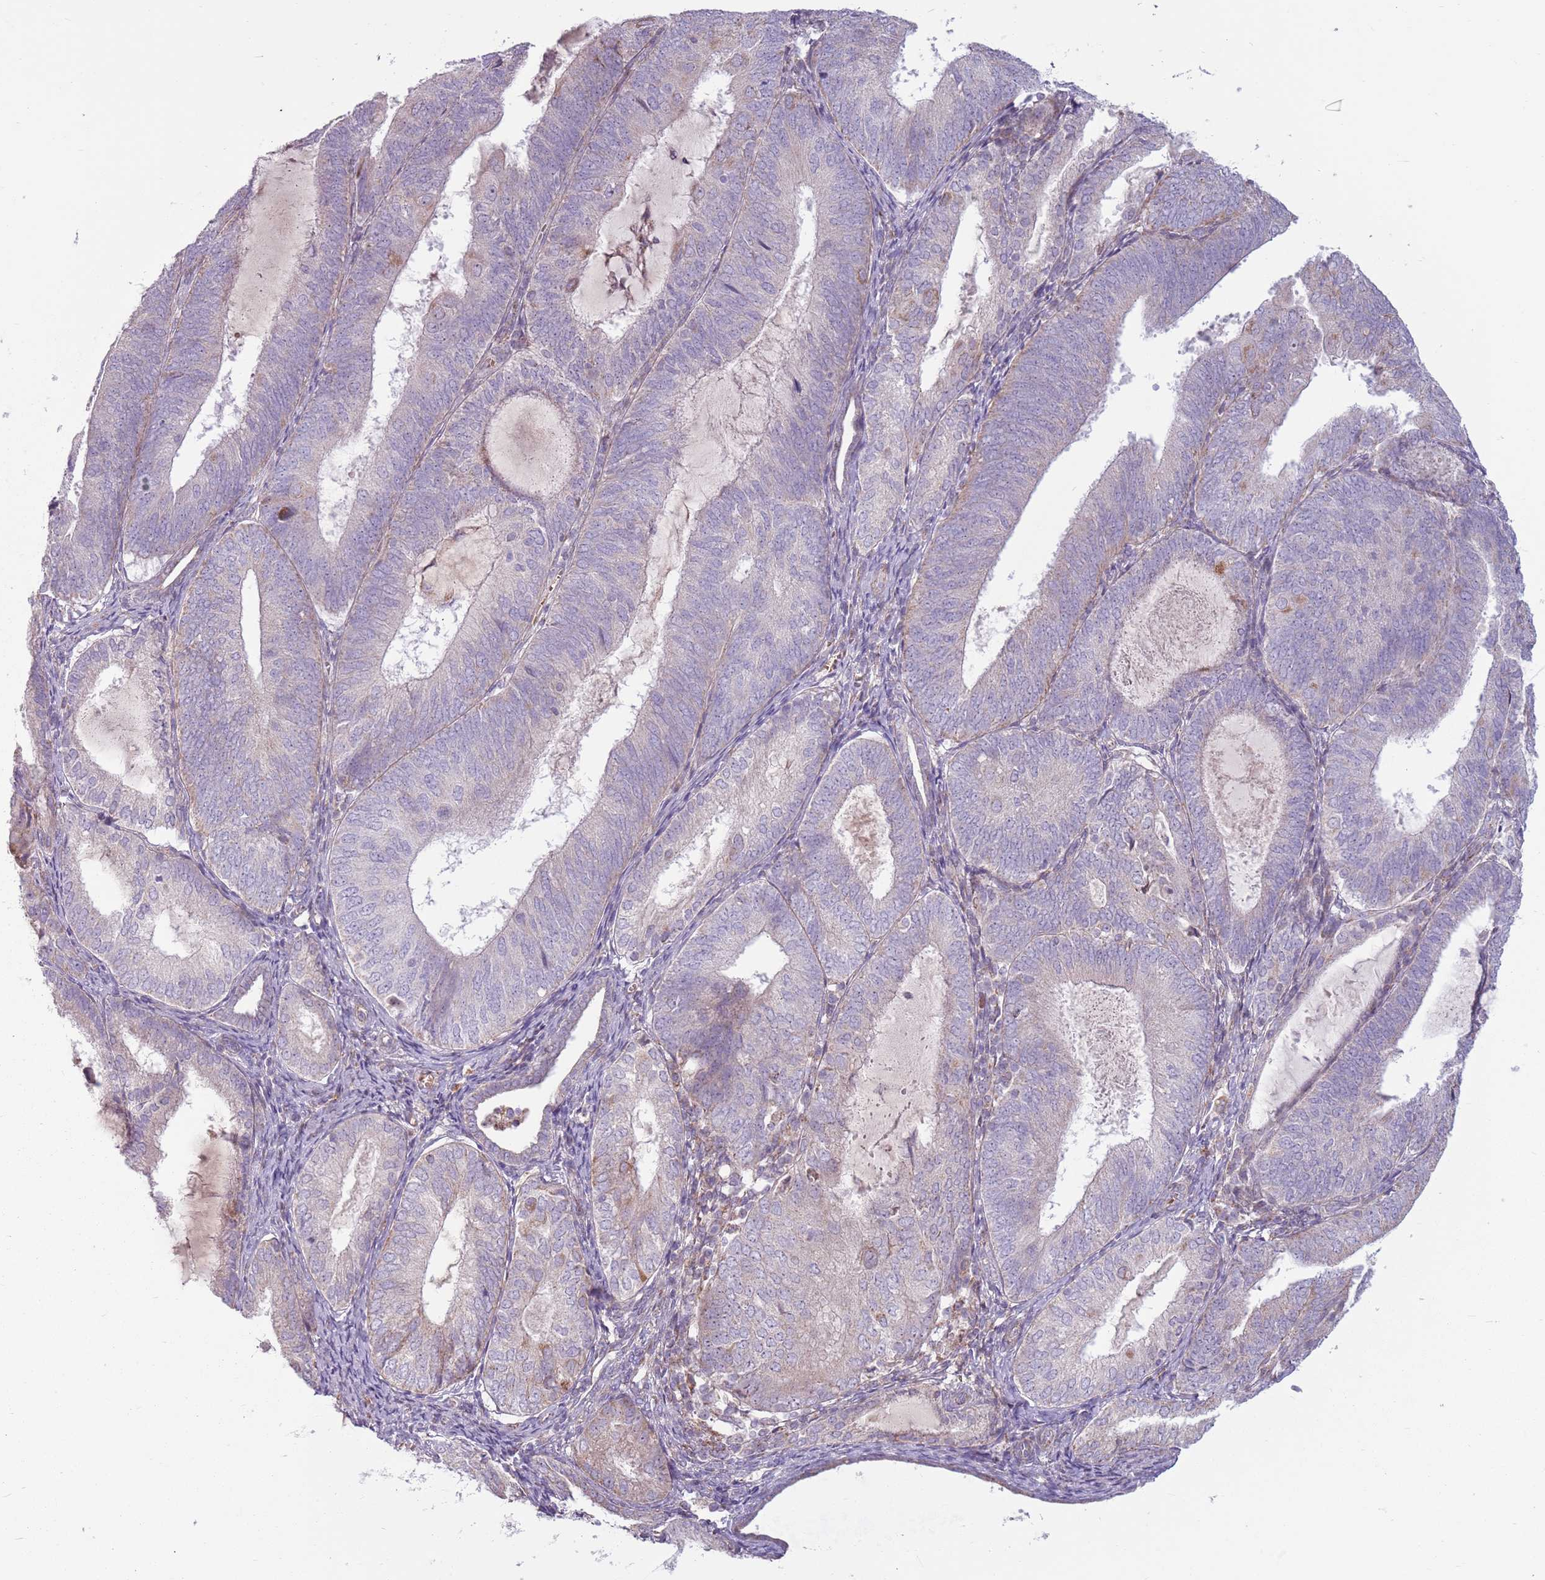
{"staining": {"intensity": "weak", "quantity": "<25%", "location": "cytoplasmic/membranous"}, "tissue": "endometrial cancer", "cell_type": "Tumor cells", "image_type": "cancer", "snomed": [{"axis": "morphology", "description": "Adenocarcinoma, NOS"}, {"axis": "topography", "description": "Endometrium"}], "caption": "This is an immunohistochemistry (IHC) micrograph of human endometrial cancer. There is no expression in tumor cells.", "gene": "ZNF530", "patient": {"sex": "female", "age": 81}}